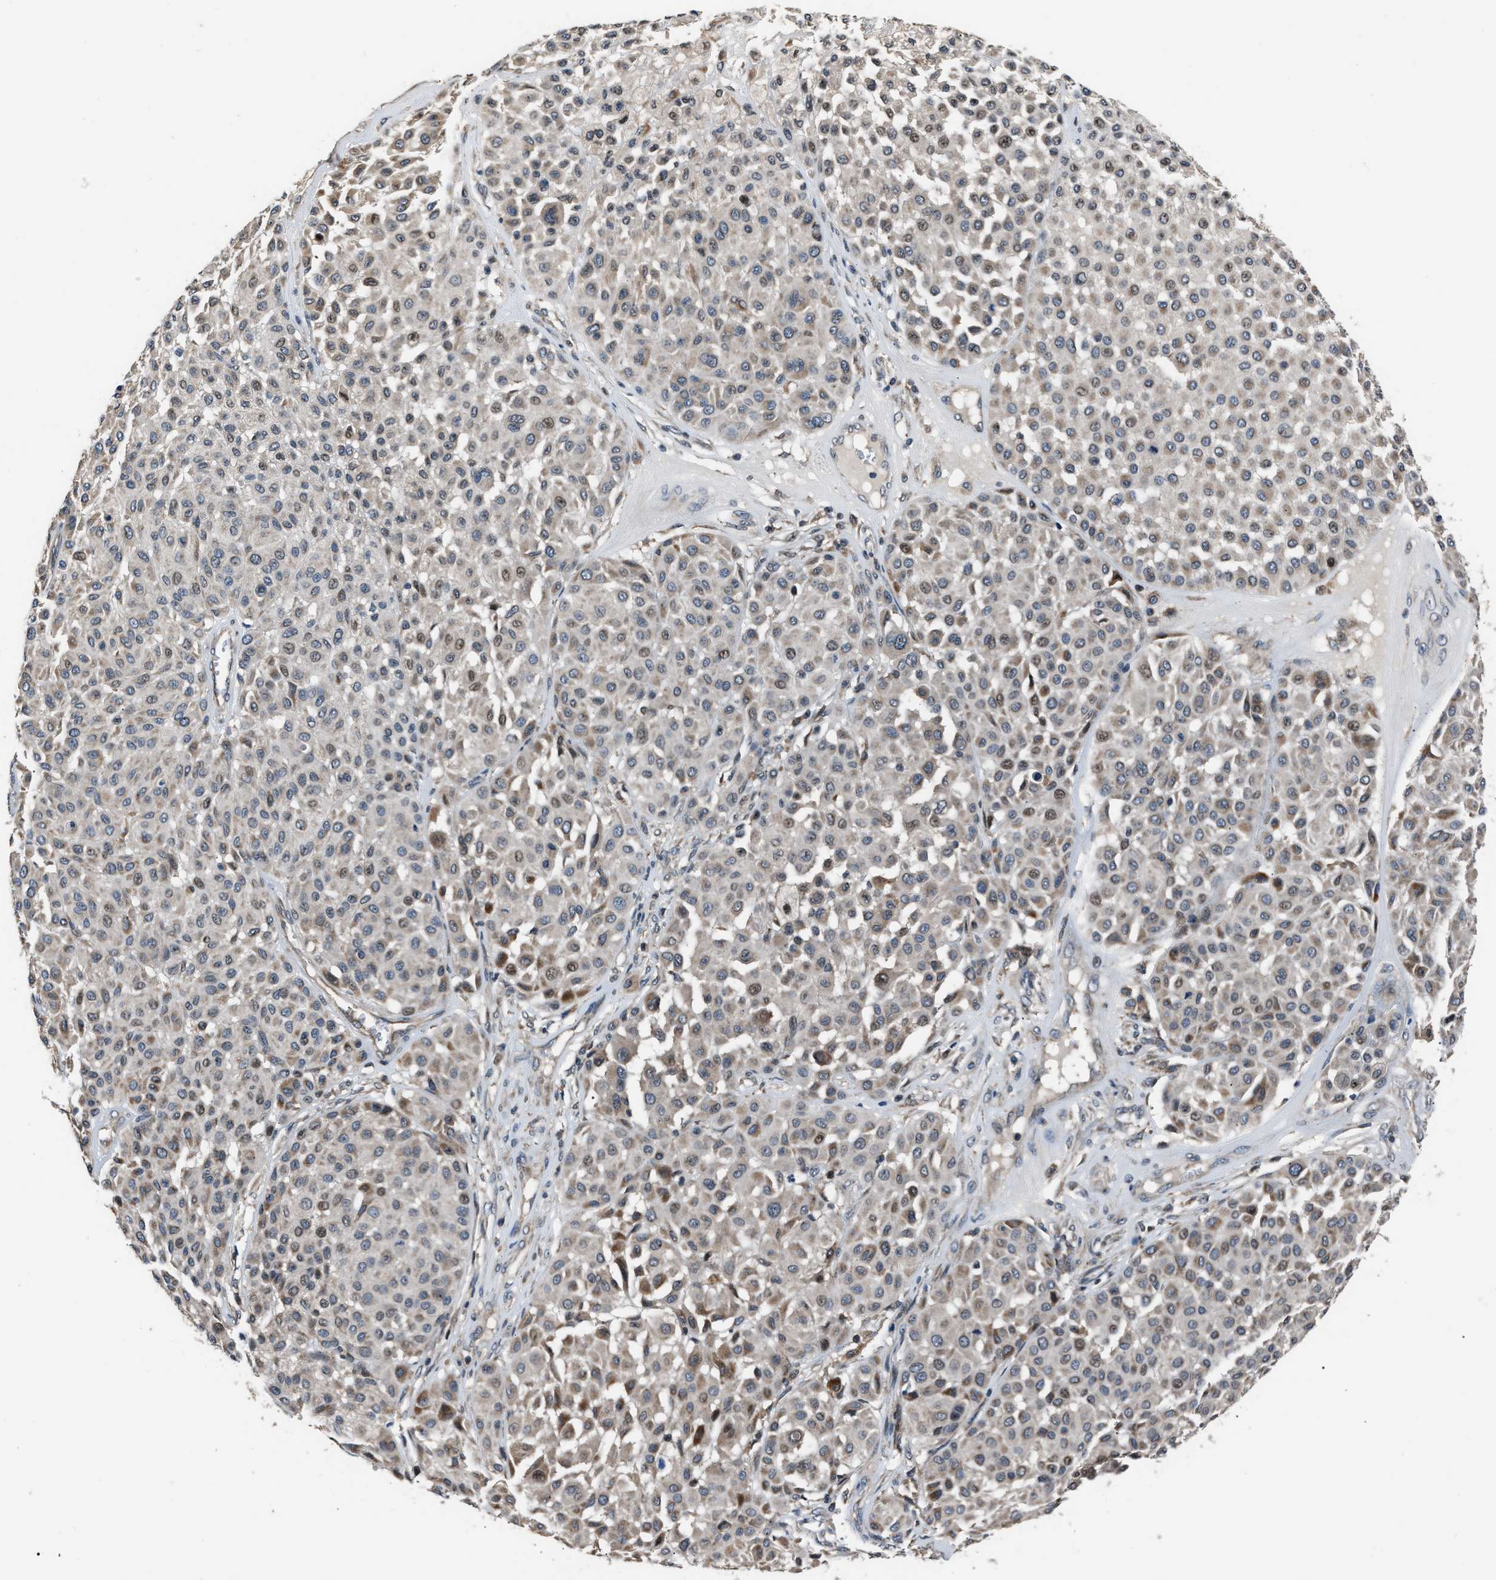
{"staining": {"intensity": "moderate", "quantity": "<25%", "location": "cytoplasmic/membranous,nuclear"}, "tissue": "melanoma", "cell_type": "Tumor cells", "image_type": "cancer", "snomed": [{"axis": "morphology", "description": "Malignant melanoma, Metastatic site"}, {"axis": "topography", "description": "Soft tissue"}], "caption": "This photomicrograph displays IHC staining of human malignant melanoma (metastatic site), with low moderate cytoplasmic/membranous and nuclear staining in approximately <25% of tumor cells.", "gene": "TNRC18", "patient": {"sex": "male", "age": 41}}